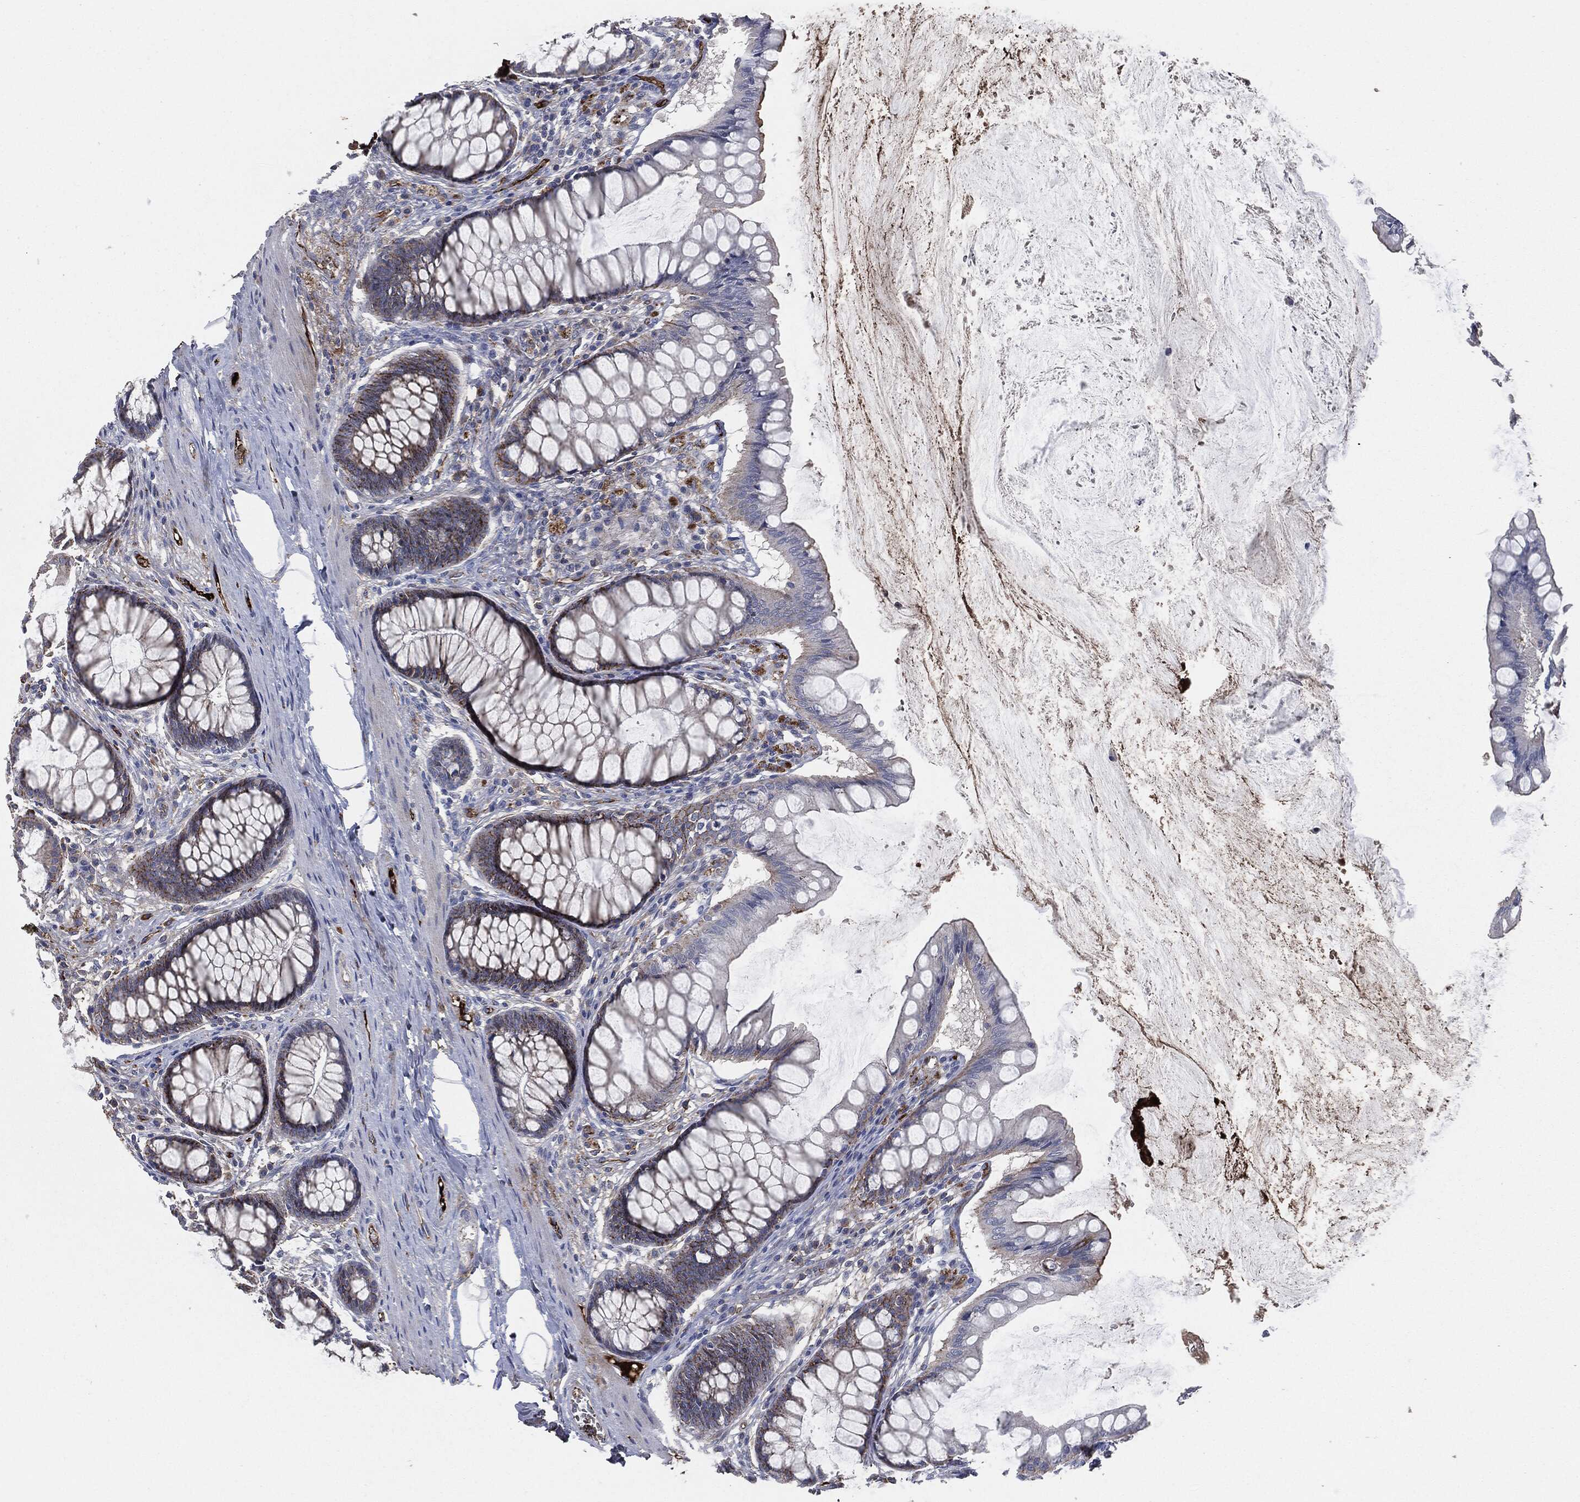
{"staining": {"intensity": "negative", "quantity": "none", "location": "none"}, "tissue": "colon", "cell_type": "Endothelial cells", "image_type": "normal", "snomed": [{"axis": "morphology", "description": "Normal tissue, NOS"}, {"axis": "topography", "description": "Colon"}], "caption": "The IHC histopathology image has no significant expression in endothelial cells of colon.", "gene": "APOB", "patient": {"sex": "female", "age": 65}}